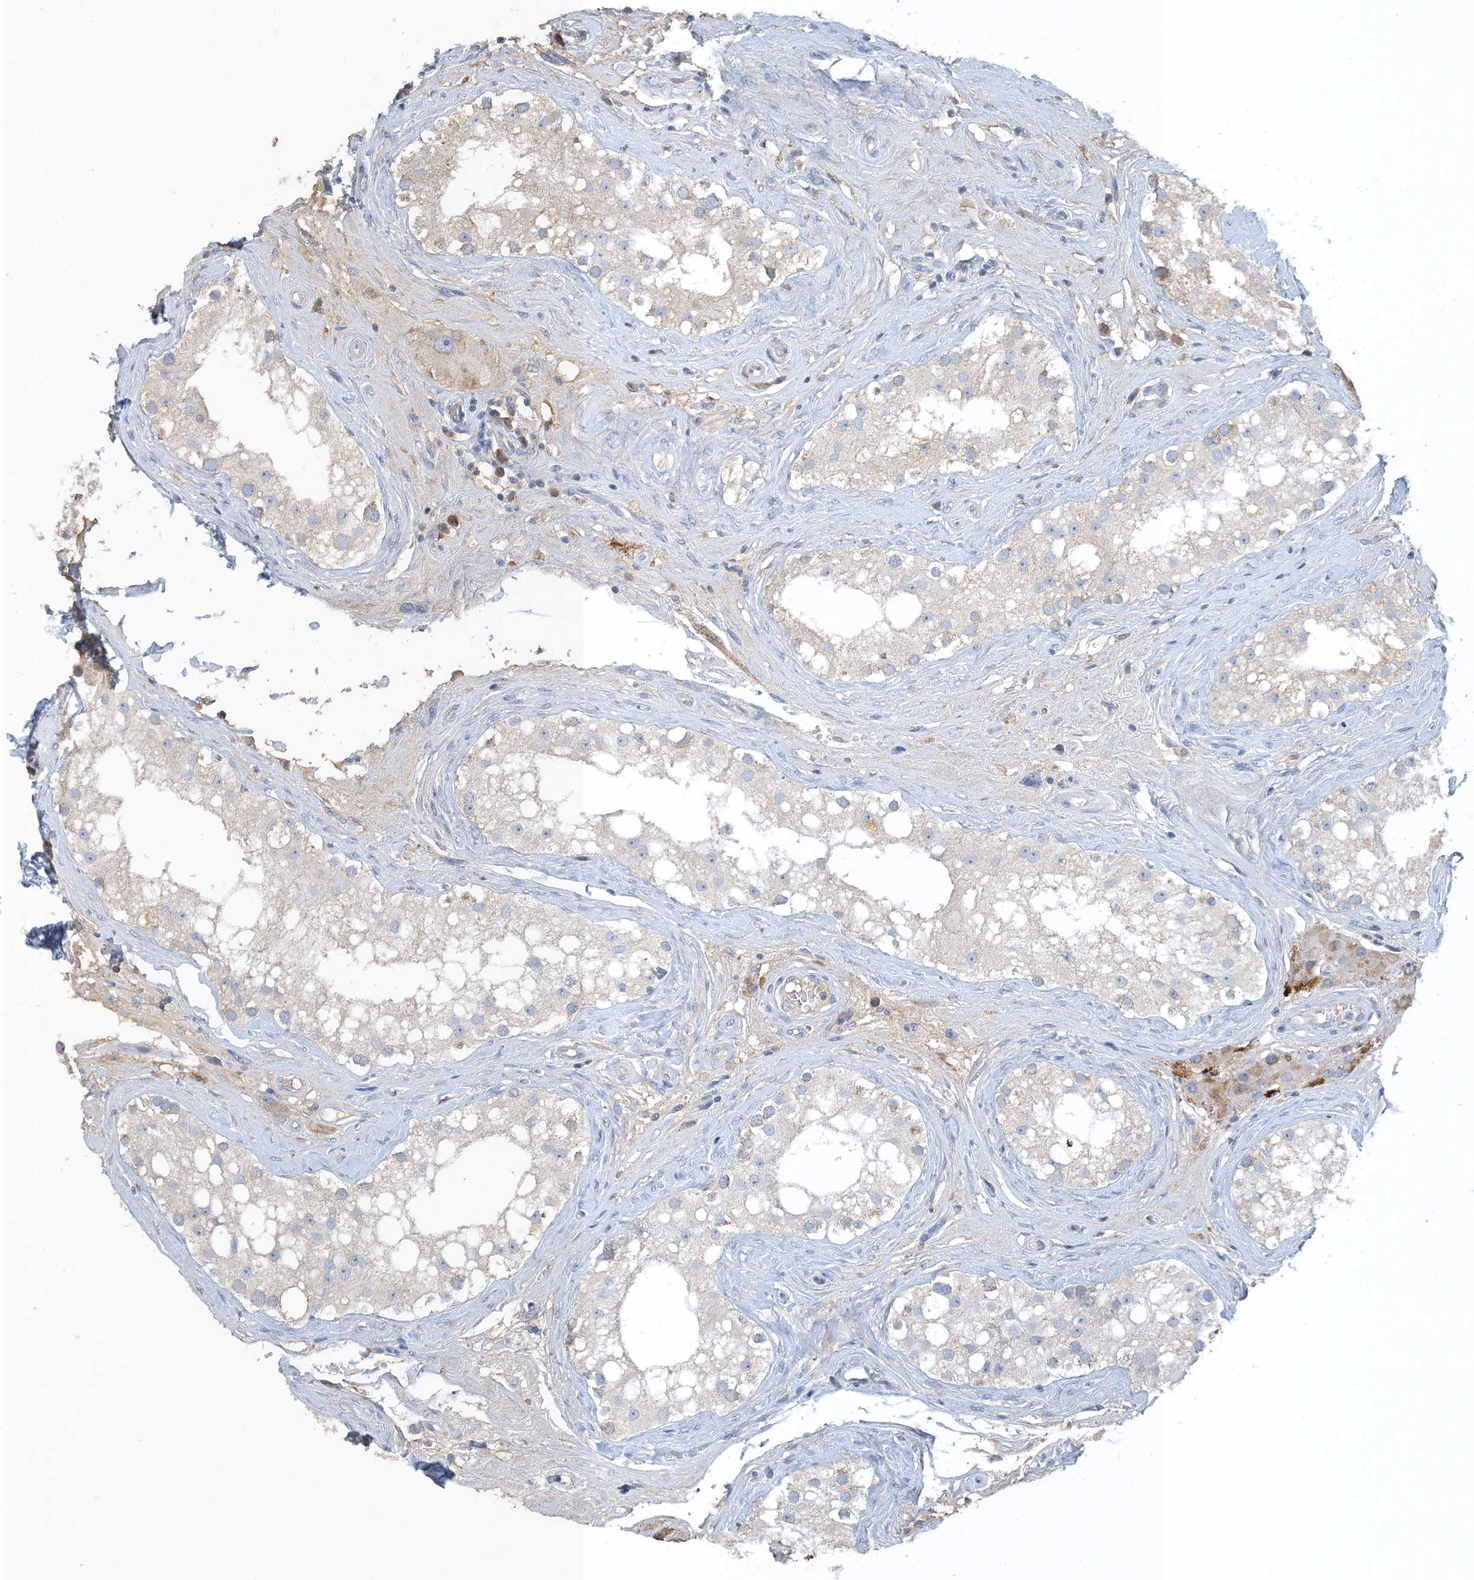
{"staining": {"intensity": "negative", "quantity": "none", "location": "none"}, "tissue": "testis", "cell_type": "Cells in seminiferous ducts", "image_type": "normal", "snomed": [{"axis": "morphology", "description": "Normal tissue, NOS"}, {"axis": "topography", "description": "Testis"}], "caption": "Cells in seminiferous ducts show no significant protein staining in normal testis. Nuclei are stained in blue.", "gene": "CTRL", "patient": {"sex": "male", "age": 84}}